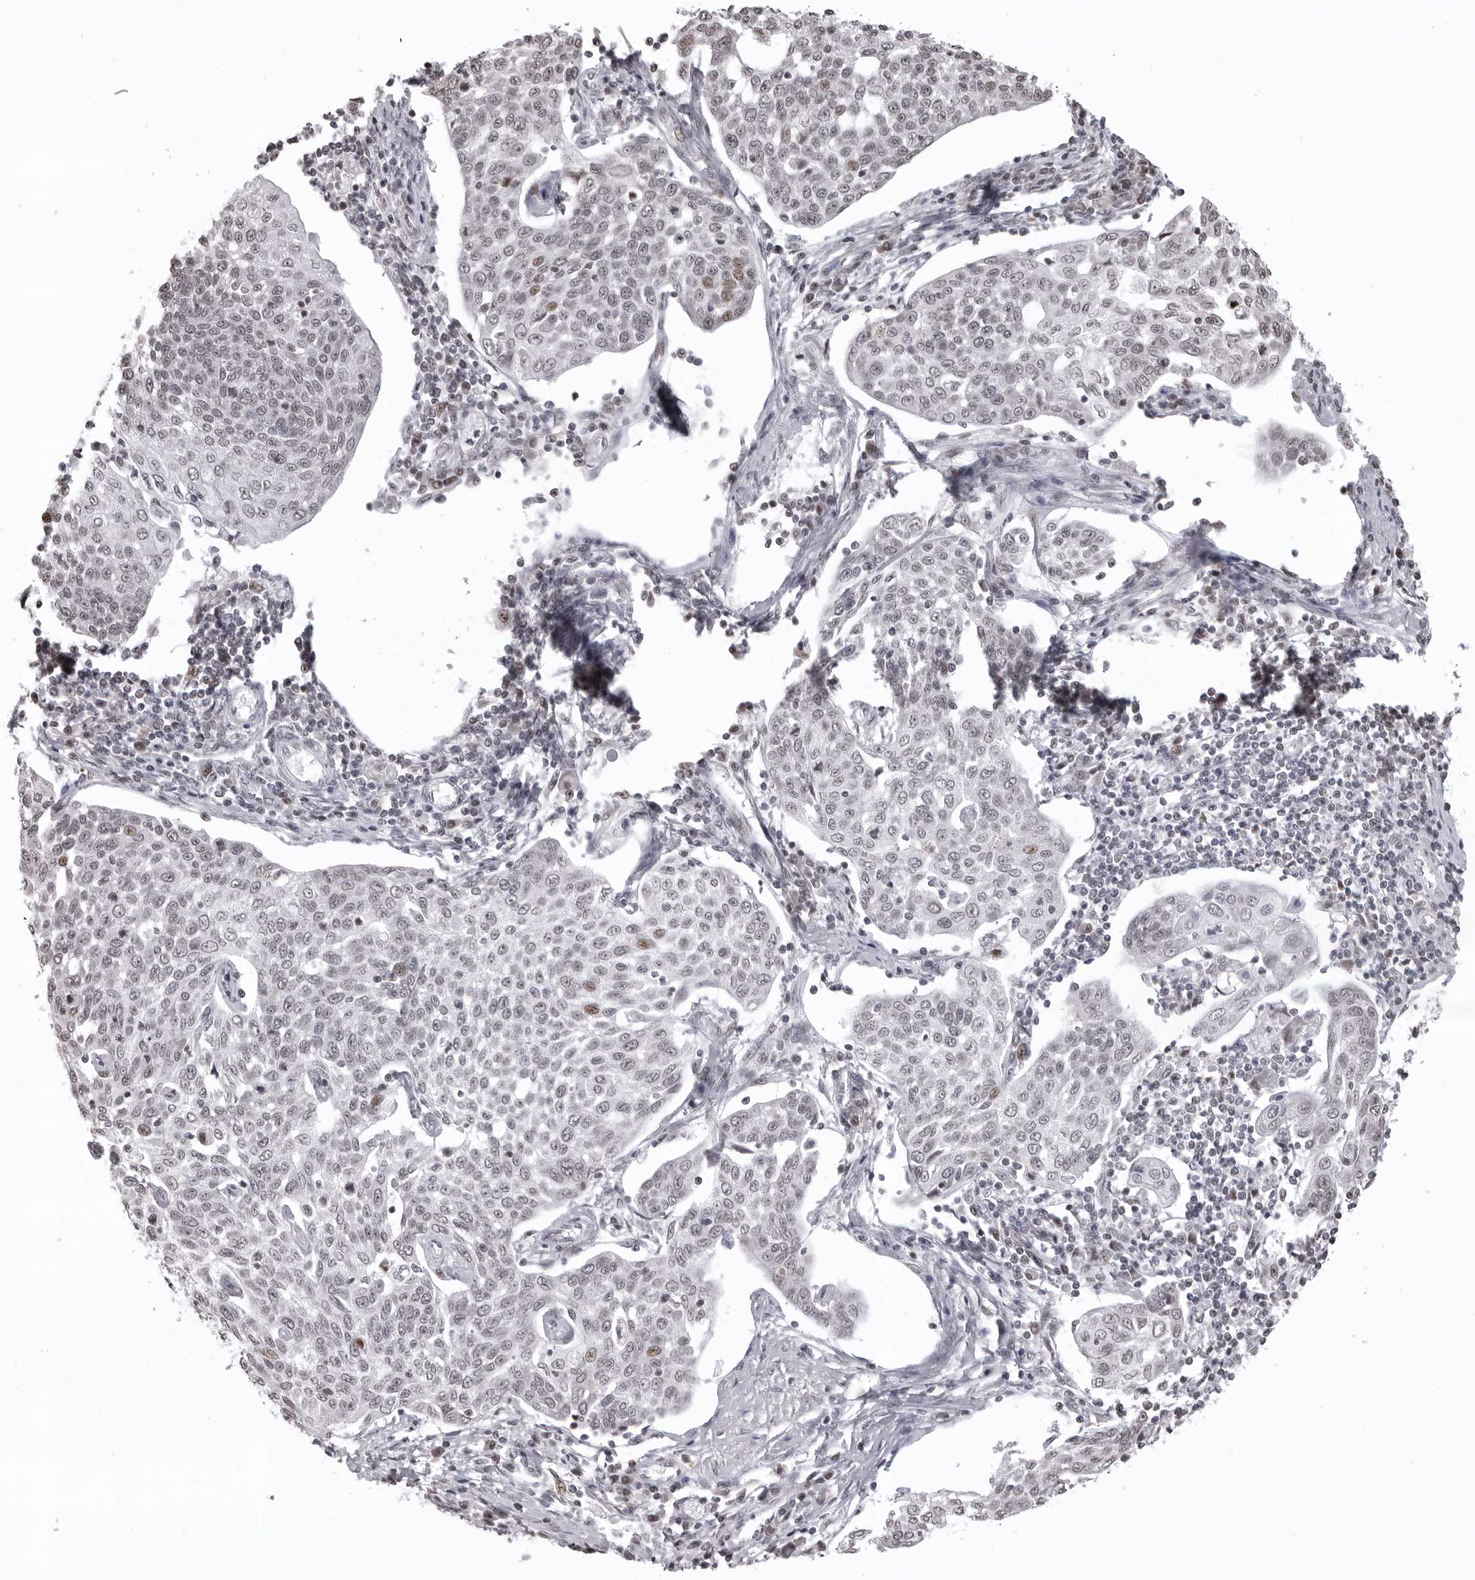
{"staining": {"intensity": "weak", "quantity": "<25%", "location": "nuclear"}, "tissue": "cervical cancer", "cell_type": "Tumor cells", "image_type": "cancer", "snomed": [{"axis": "morphology", "description": "Squamous cell carcinoma, NOS"}, {"axis": "topography", "description": "Cervix"}], "caption": "Squamous cell carcinoma (cervical) was stained to show a protein in brown. There is no significant expression in tumor cells.", "gene": "PHF3", "patient": {"sex": "female", "age": 34}}